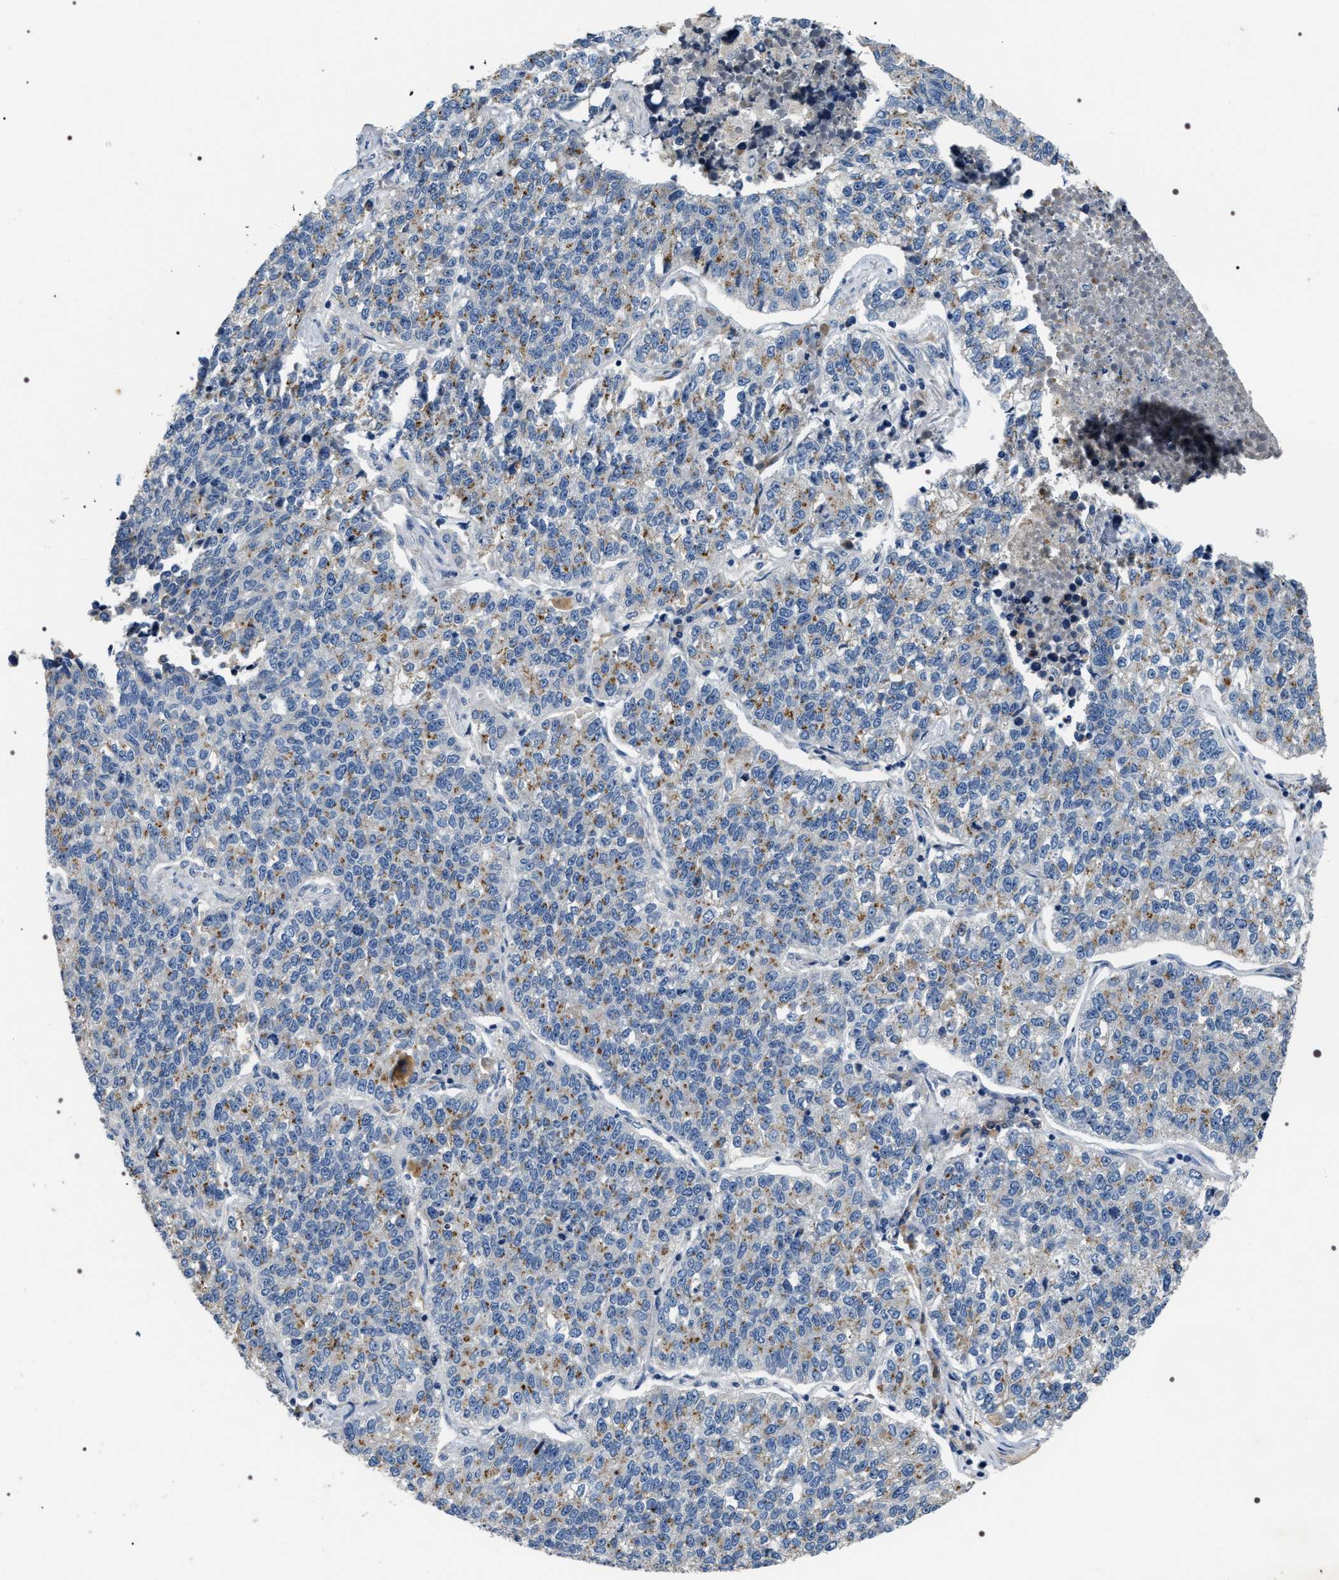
{"staining": {"intensity": "moderate", "quantity": "<25%", "location": "cytoplasmic/membranous"}, "tissue": "lung cancer", "cell_type": "Tumor cells", "image_type": "cancer", "snomed": [{"axis": "morphology", "description": "Adenocarcinoma, NOS"}, {"axis": "topography", "description": "Lung"}], "caption": "Human lung adenocarcinoma stained with a protein marker demonstrates moderate staining in tumor cells.", "gene": "IFT81", "patient": {"sex": "male", "age": 49}}